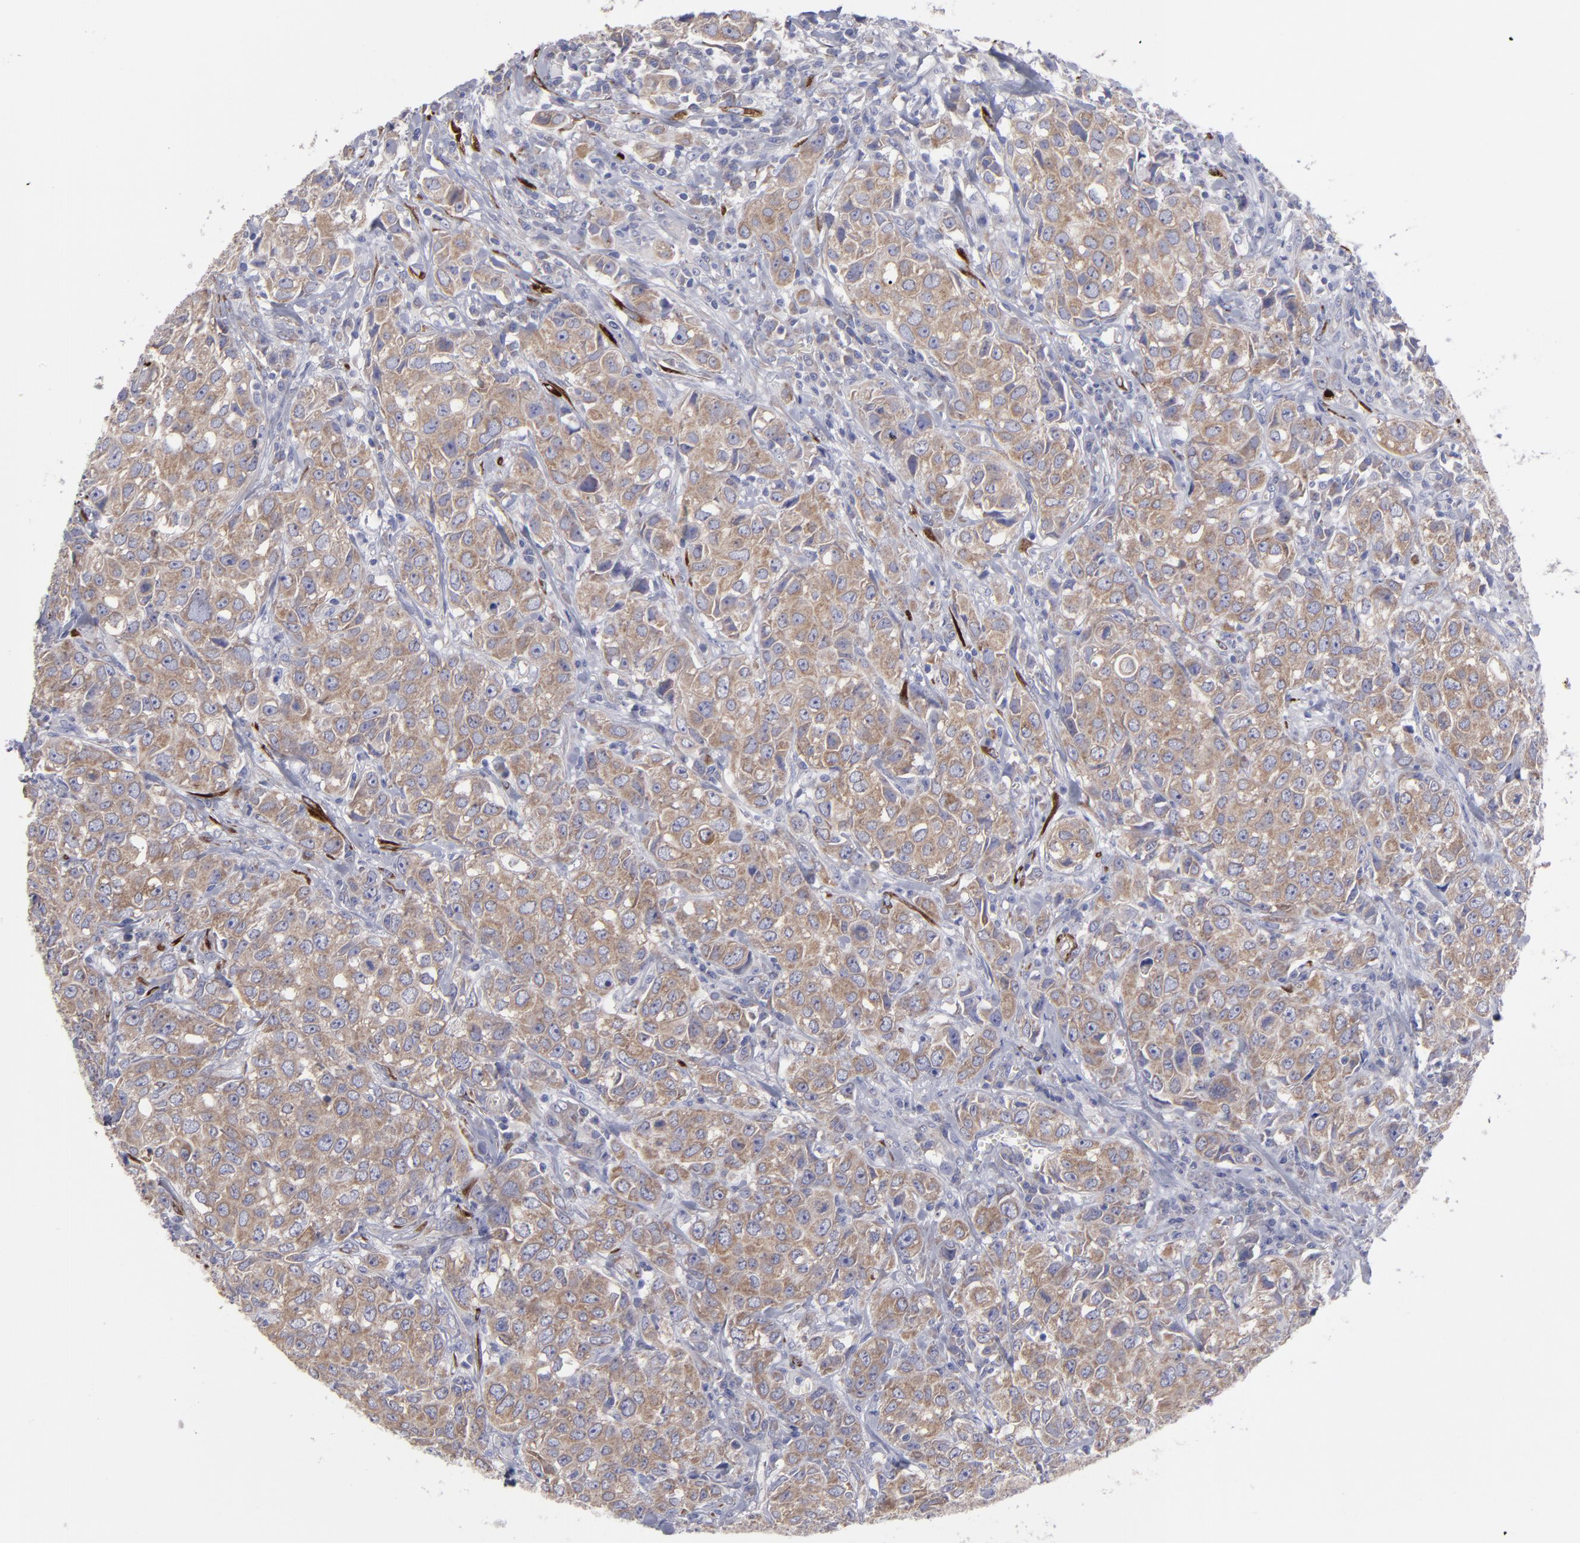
{"staining": {"intensity": "moderate", "quantity": ">75%", "location": "cytoplasmic/membranous"}, "tissue": "urothelial cancer", "cell_type": "Tumor cells", "image_type": "cancer", "snomed": [{"axis": "morphology", "description": "Urothelial carcinoma, High grade"}, {"axis": "topography", "description": "Urinary bladder"}], "caption": "Tumor cells show medium levels of moderate cytoplasmic/membranous staining in about >75% of cells in high-grade urothelial carcinoma.", "gene": "SLMAP", "patient": {"sex": "female", "age": 75}}